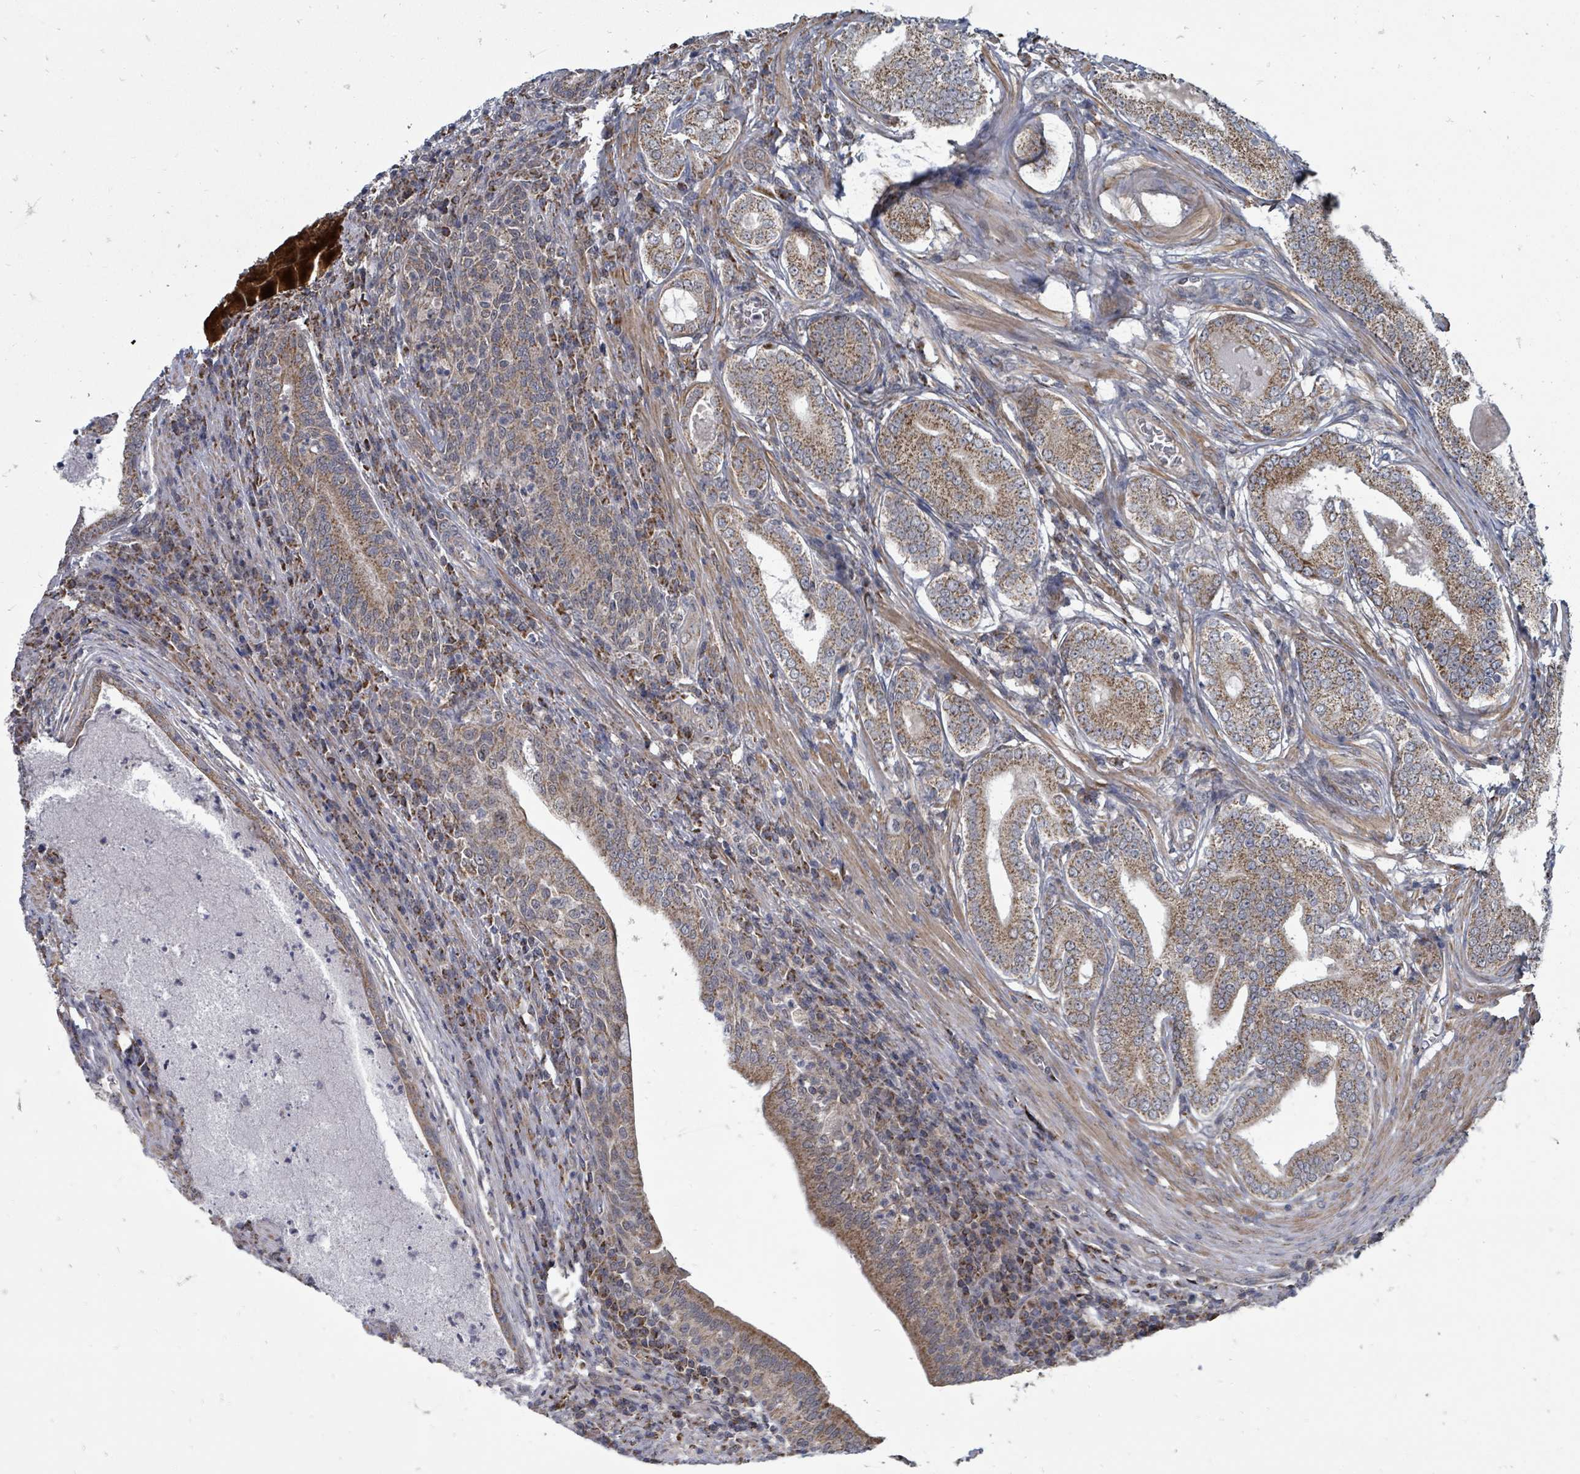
{"staining": {"intensity": "moderate", "quantity": ">75%", "location": "cytoplasmic/membranous"}, "tissue": "prostate cancer", "cell_type": "Tumor cells", "image_type": "cancer", "snomed": [{"axis": "morphology", "description": "Adenocarcinoma, Low grade"}, {"axis": "topography", "description": "Prostate"}], "caption": "Protein staining demonstrates moderate cytoplasmic/membranous expression in approximately >75% of tumor cells in prostate cancer.", "gene": "MAGOHB", "patient": {"sex": "male", "age": 68}}